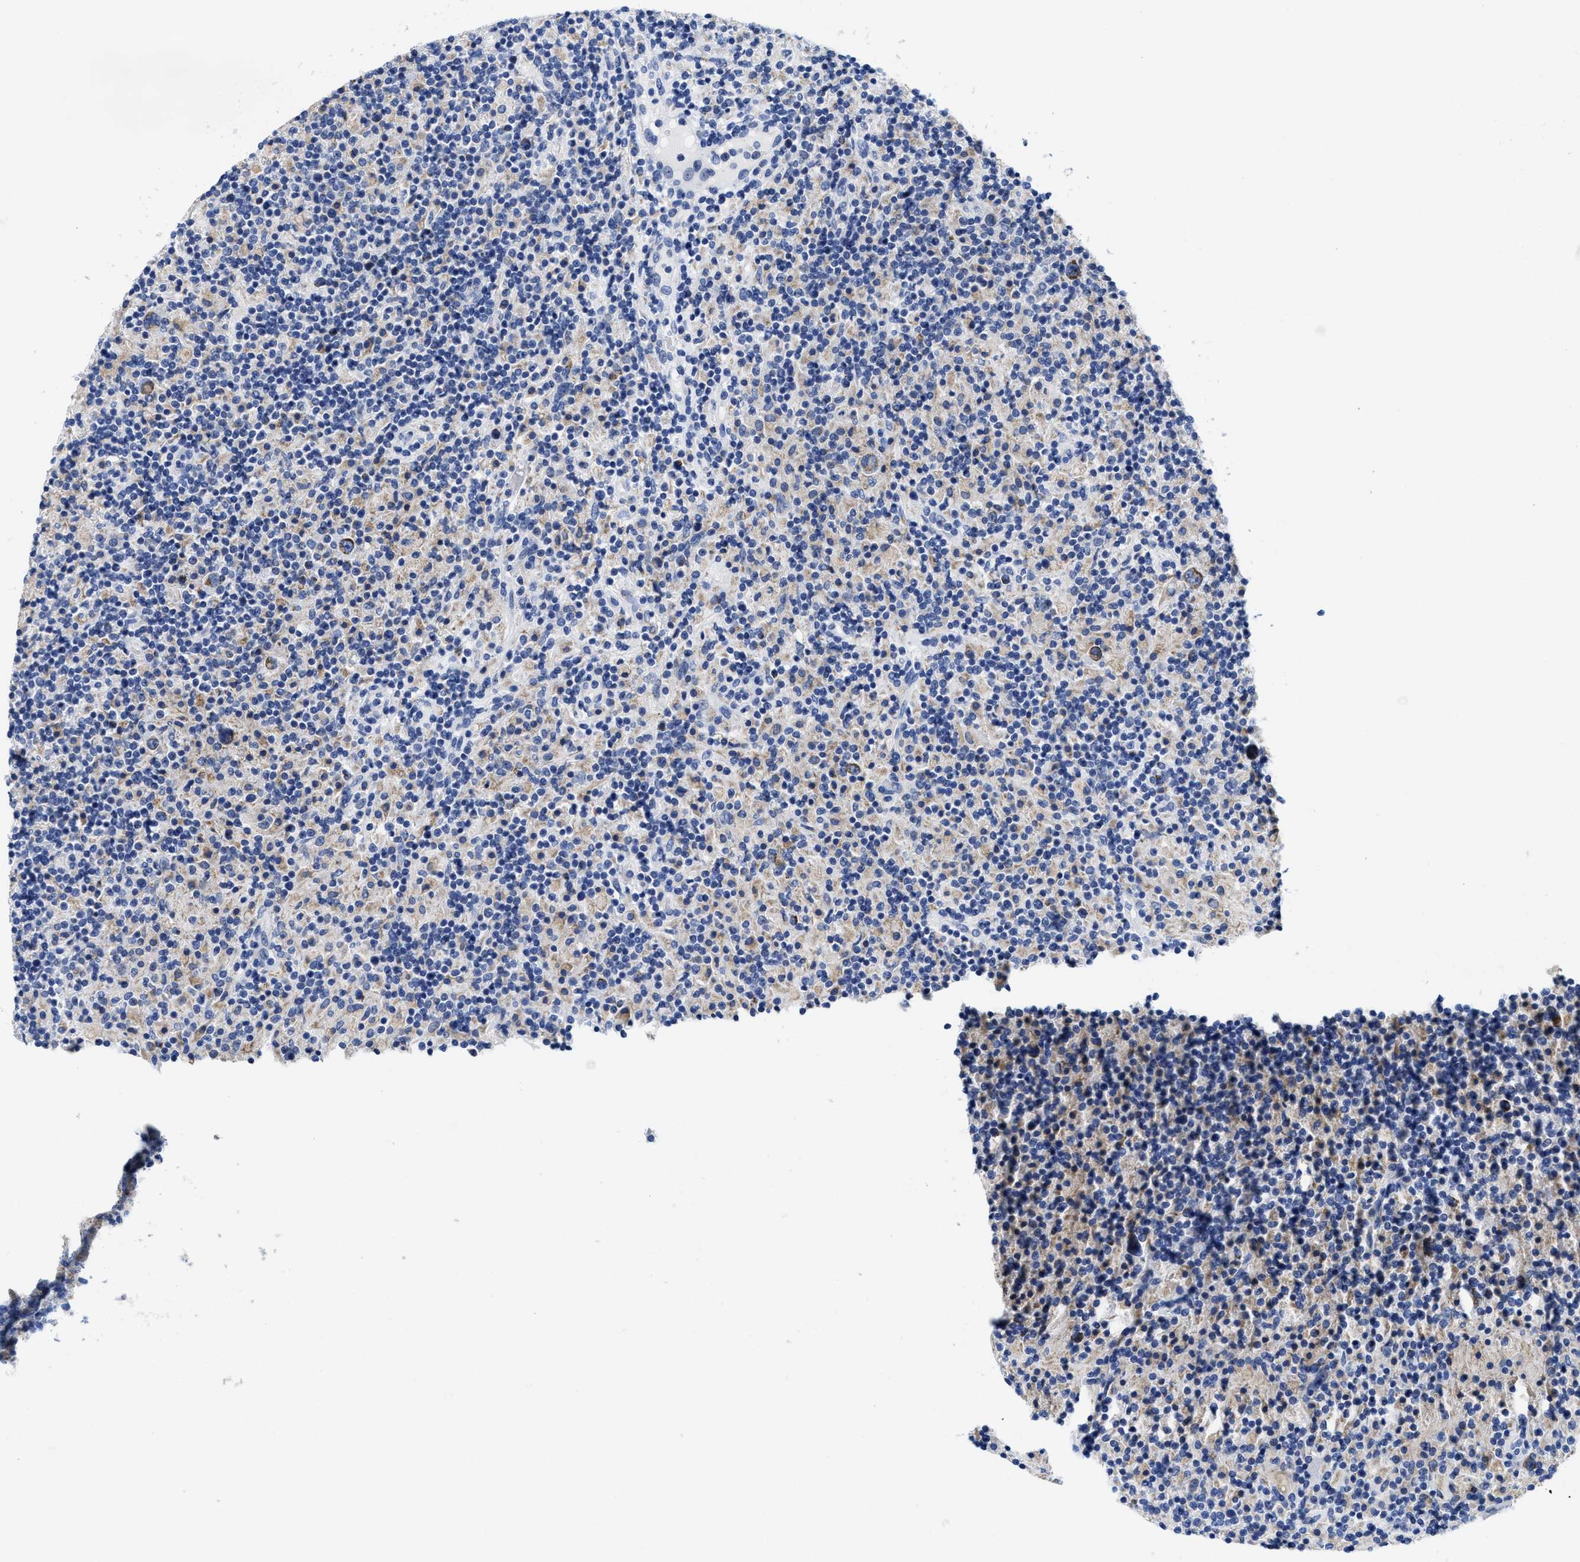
{"staining": {"intensity": "strong", "quantity": ">75%", "location": "cytoplasmic/membranous"}, "tissue": "lymphoma", "cell_type": "Tumor cells", "image_type": "cancer", "snomed": [{"axis": "morphology", "description": "Hodgkin's disease, NOS"}, {"axis": "topography", "description": "Lymph node"}], "caption": "Human lymphoma stained with a brown dye displays strong cytoplasmic/membranous positive positivity in approximately >75% of tumor cells.", "gene": "TBRG4", "patient": {"sex": "male", "age": 70}}